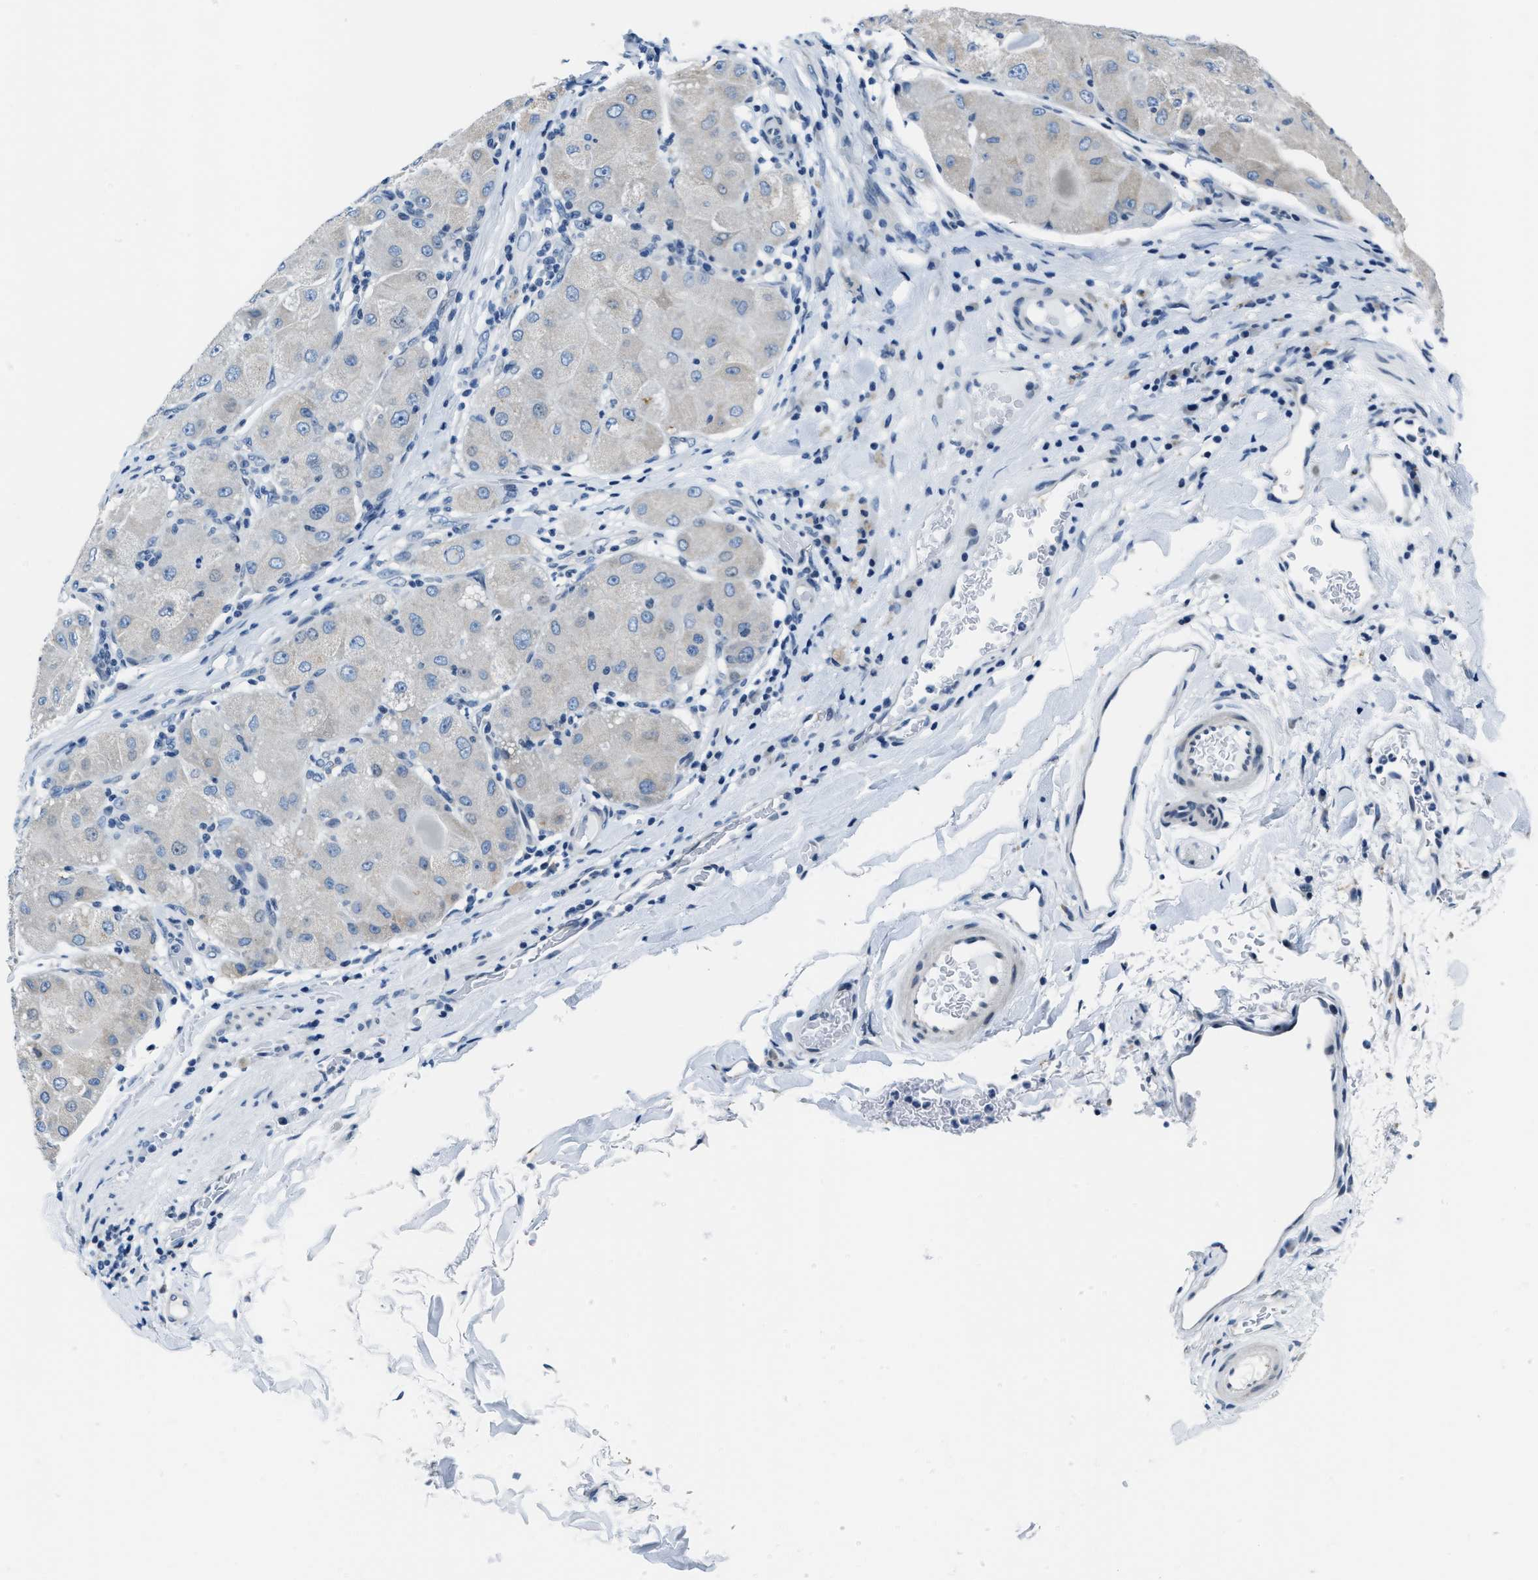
{"staining": {"intensity": "negative", "quantity": "none", "location": "none"}, "tissue": "liver cancer", "cell_type": "Tumor cells", "image_type": "cancer", "snomed": [{"axis": "morphology", "description": "Carcinoma, Hepatocellular, NOS"}, {"axis": "topography", "description": "Liver"}], "caption": "DAB (3,3'-diaminobenzidine) immunohistochemical staining of human liver cancer demonstrates no significant expression in tumor cells.", "gene": "ASZ1", "patient": {"sex": "male", "age": 80}}